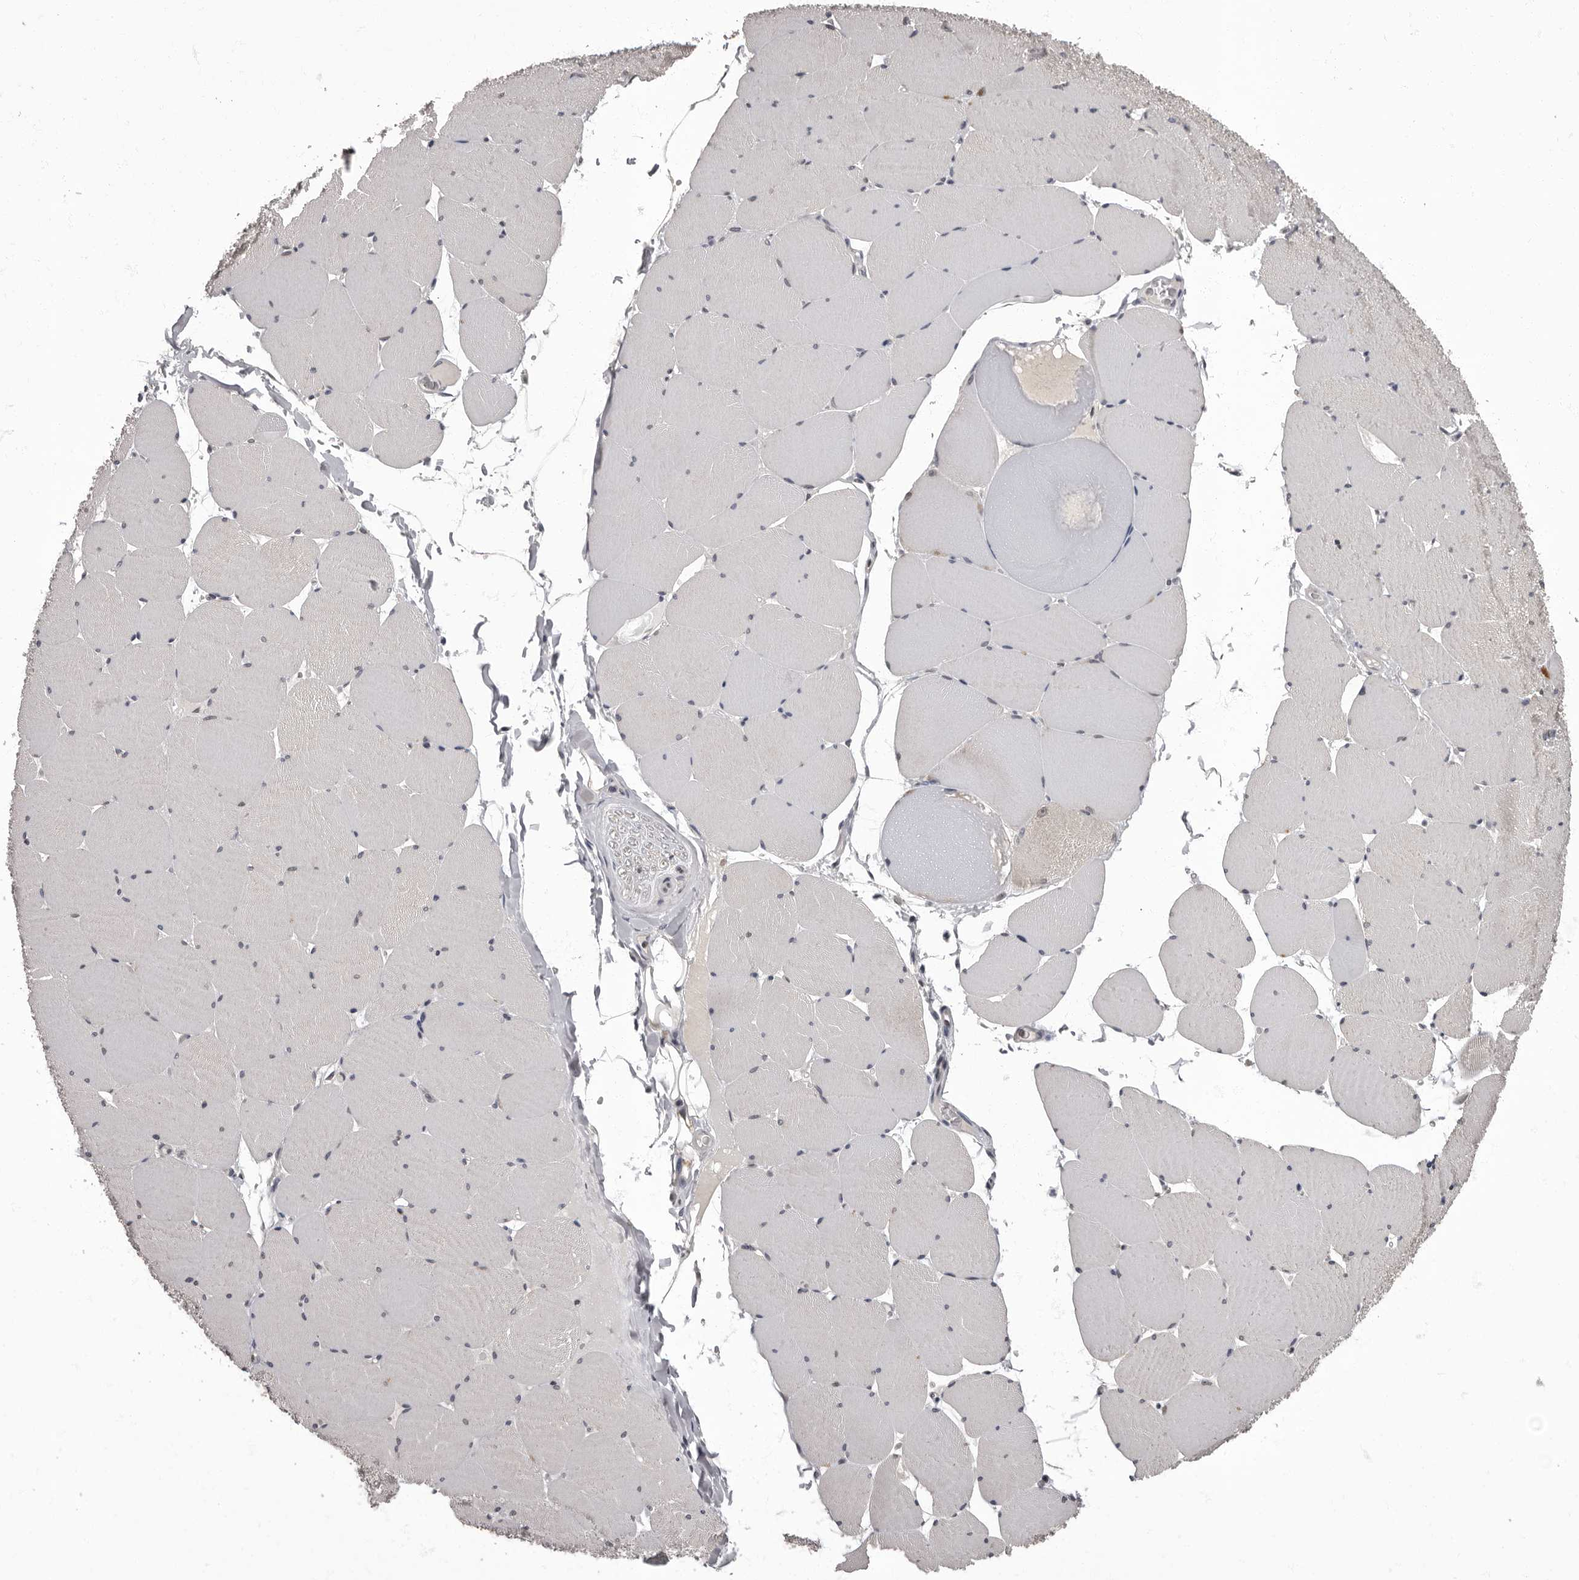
{"staining": {"intensity": "weak", "quantity": "<25%", "location": "cytoplasmic/membranous,nuclear"}, "tissue": "skeletal muscle", "cell_type": "Myocytes", "image_type": "normal", "snomed": [{"axis": "morphology", "description": "Normal tissue, NOS"}, {"axis": "topography", "description": "Skeletal muscle"}, {"axis": "topography", "description": "Head-Neck"}], "caption": "The micrograph exhibits no staining of myocytes in unremarkable skeletal muscle.", "gene": "C1orf50", "patient": {"sex": "male", "age": 66}}